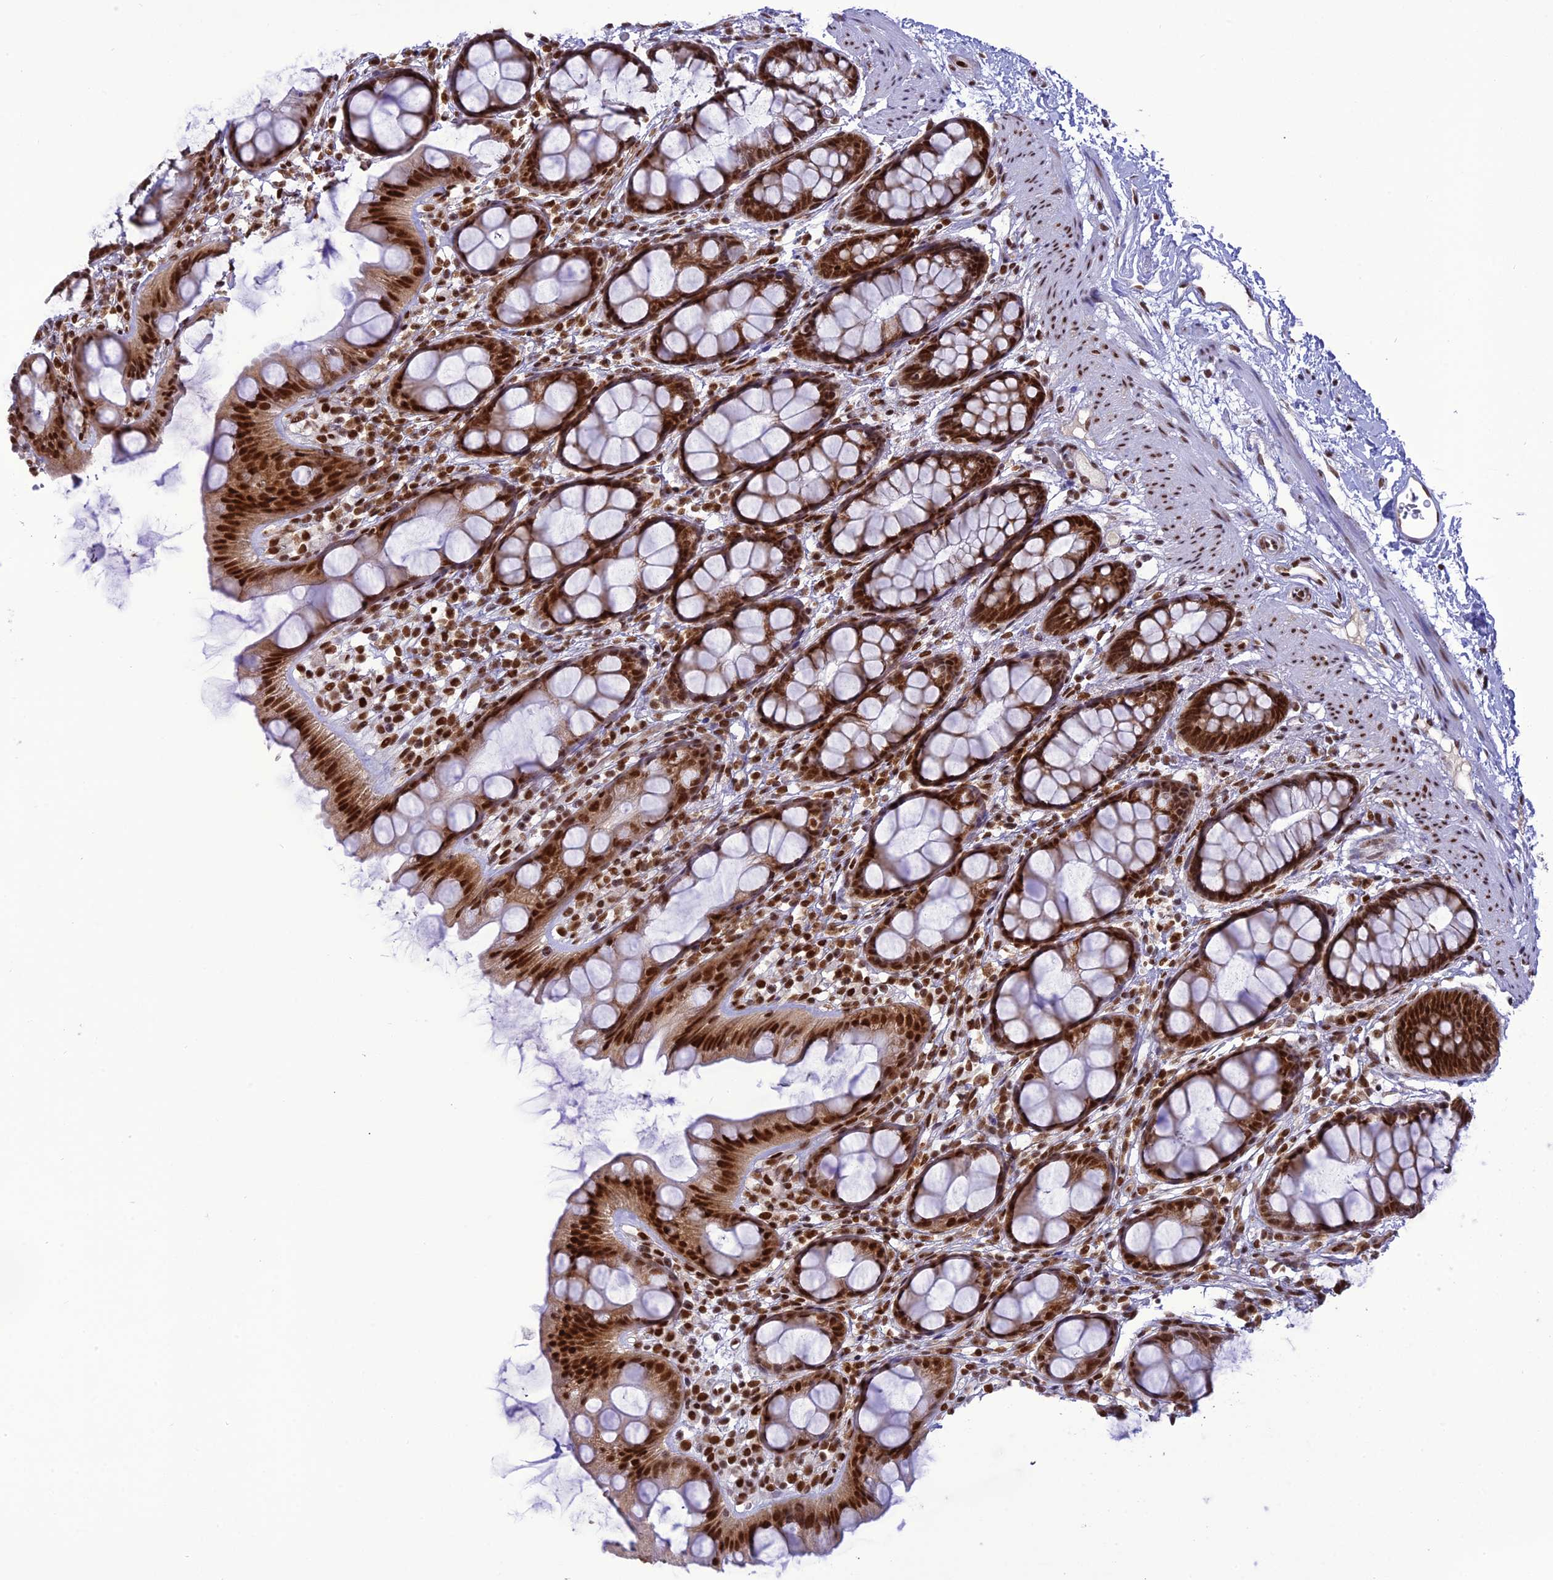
{"staining": {"intensity": "strong", "quantity": ">75%", "location": "nuclear"}, "tissue": "rectum", "cell_type": "Glandular cells", "image_type": "normal", "snomed": [{"axis": "morphology", "description": "Normal tissue, NOS"}, {"axis": "topography", "description": "Rectum"}], "caption": "Strong nuclear staining for a protein is appreciated in approximately >75% of glandular cells of unremarkable rectum using immunohistochemistry (IHC).", "gene": "DDX1", "patient": {"sex": "female", "age": 65}}